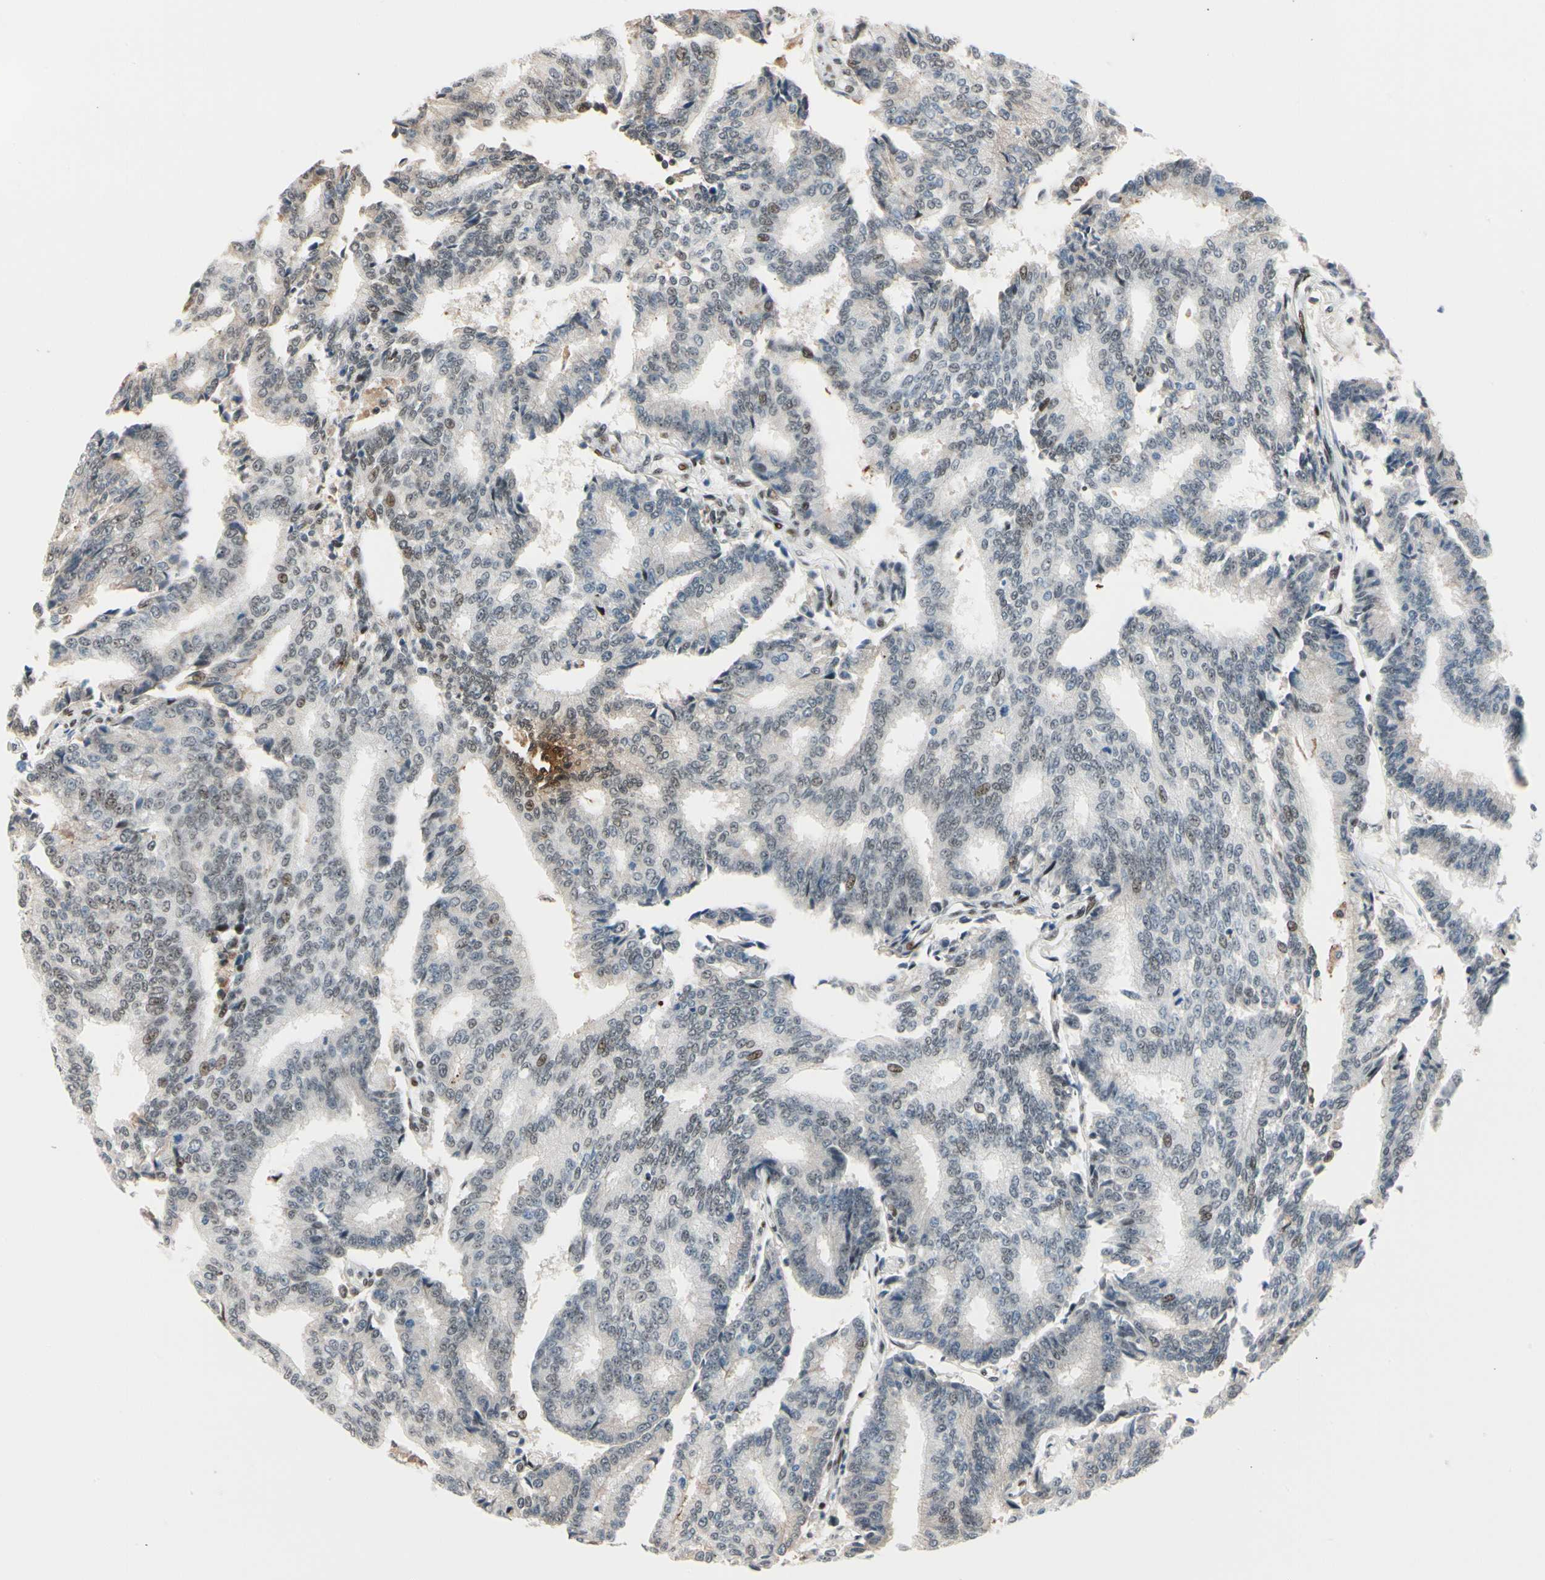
{"staining": {"intensity": "weak", "quantity": "<25%", "location": "nuclear"}, "tissue": "prostate cancer", "cell_type": "Tumor cells", "image_type": "cancer", "snomed": [{"axis": "morphology", "description": "Adenocarcinoma, High grade"}, {"axis": "topography", "description": "Prostate"}], "caption": "Tumor cells show no significant protein positivity in high-grade adenocarcinoma (prostate). Brightfield microscopy of immunohistochemistry stained with DAB (brown) and hematoxylin (blue), captured at high magnification.", "gene": "FOXO3", "patient": {"sex": "male", "age": 55}}